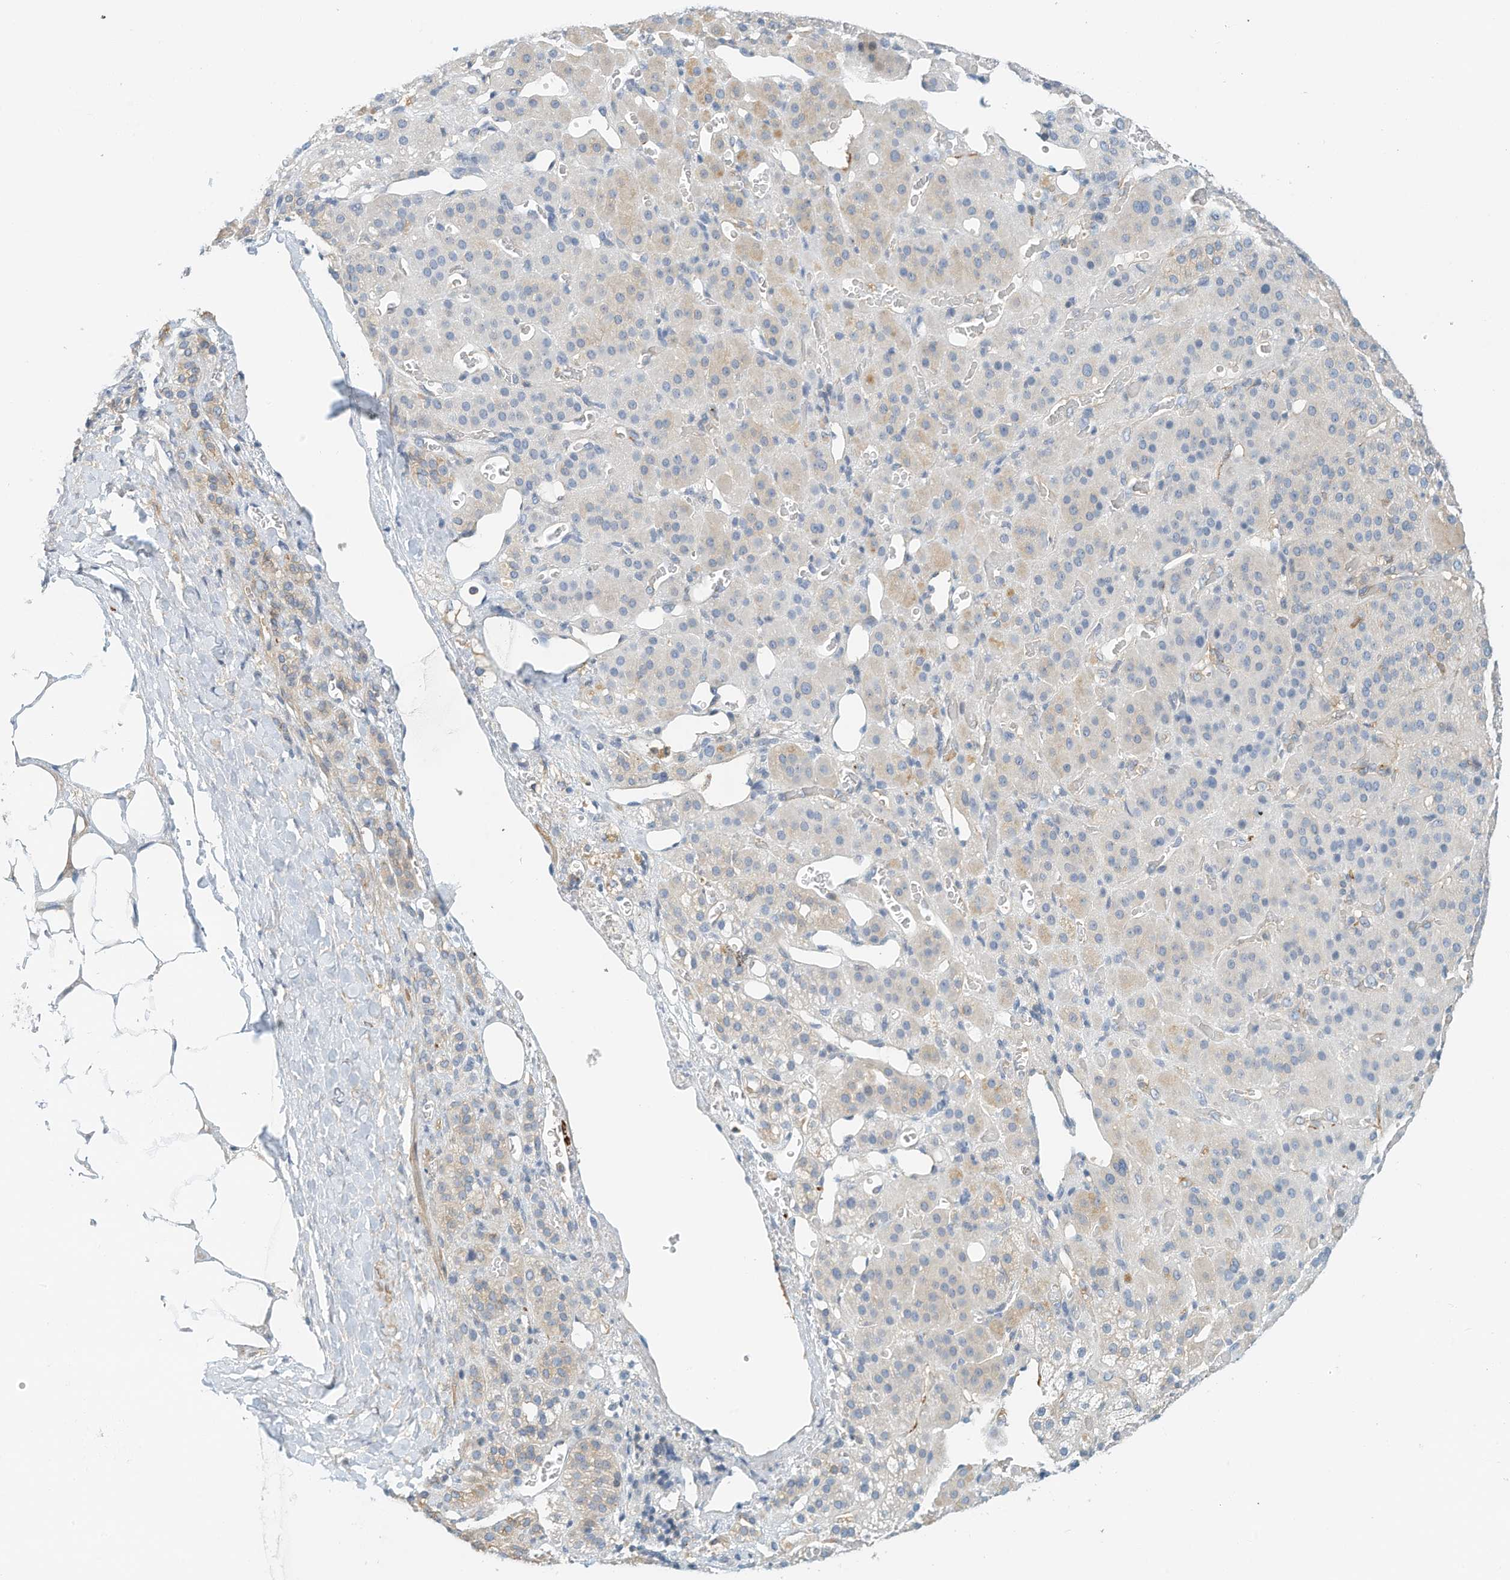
{"staining": {"intensity": "weak", "quantity": "<25%", "location": "cytoplasmic/membranous"}, "tissue": "adrenal gland", "cell_type": "Glandular cells", "image_type": "normal", "snomed": [{"axis": "morphology", "description": "Normal tissue, NOS"}, {"axis": "topography", "description": "Adrenal gland"}], "caption": "Image shows no significant protein expression in glandular cells of benign adrenal gland.", "gene": "MICAL1", "patient": {"sex": "male", "age": 57}}